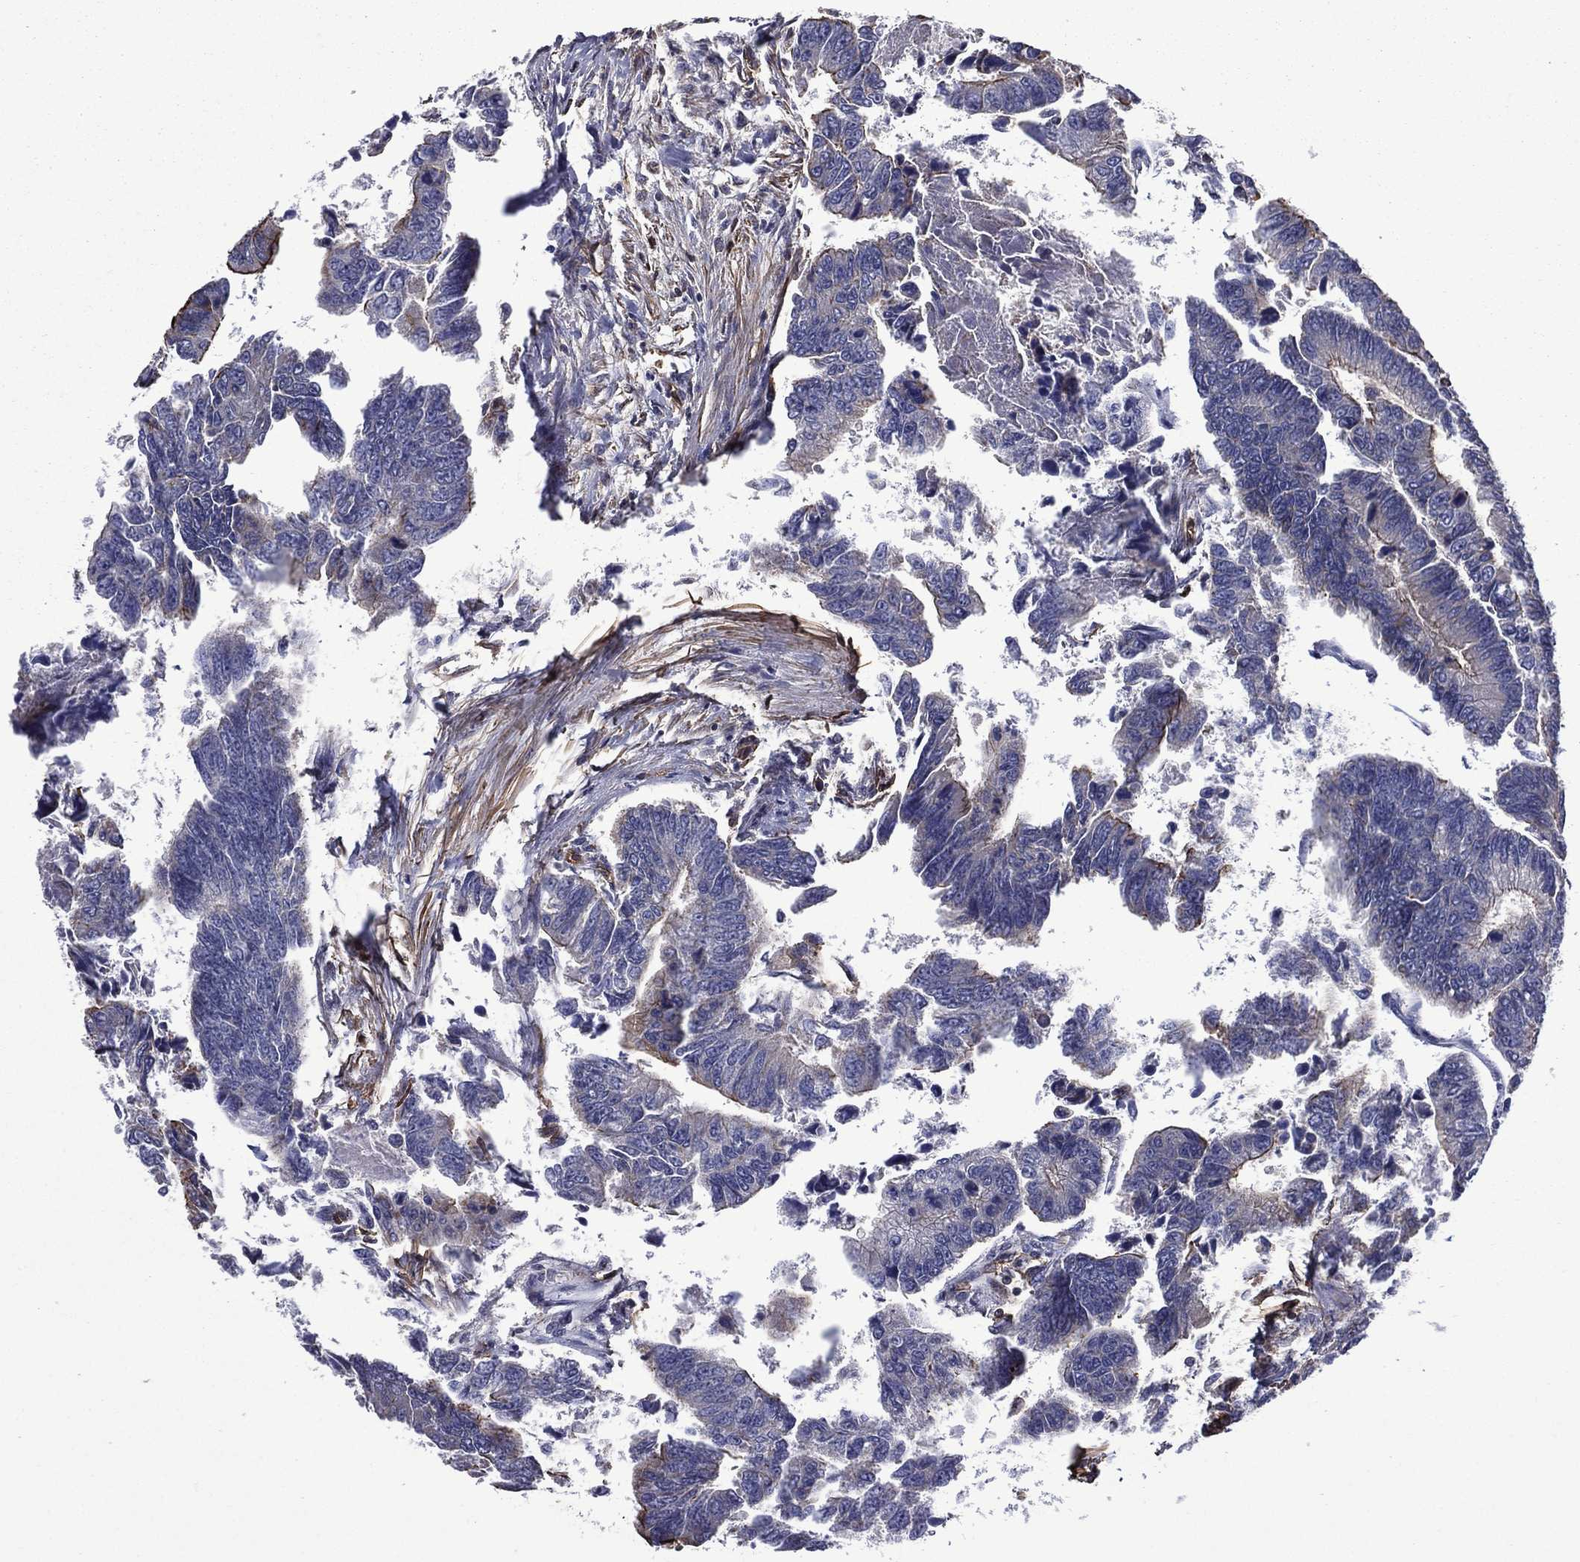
{"staining": {"intensity": "moderate", "quantity": "<25%", "location": "cytoplasmic/membranous"}, "tissue": "colorectal cancer", "cell_type": "Tumor cells", "image_type": "cancer", "snomed": [{"axis": "morphology", "description": "Adenocarcinoma, NOS"}, {"axis": "topography", "description": "Colon"}], "caption": "A high-resolution micrograph shows immunohistochemistry (IHC) staining of colorectal cancer, which displays moderate cytoplasmic/membranous staining in approximately <25% of tumor cells.", "gene": "PLPP3", "patient": {"sex": "female", "age": 65}}